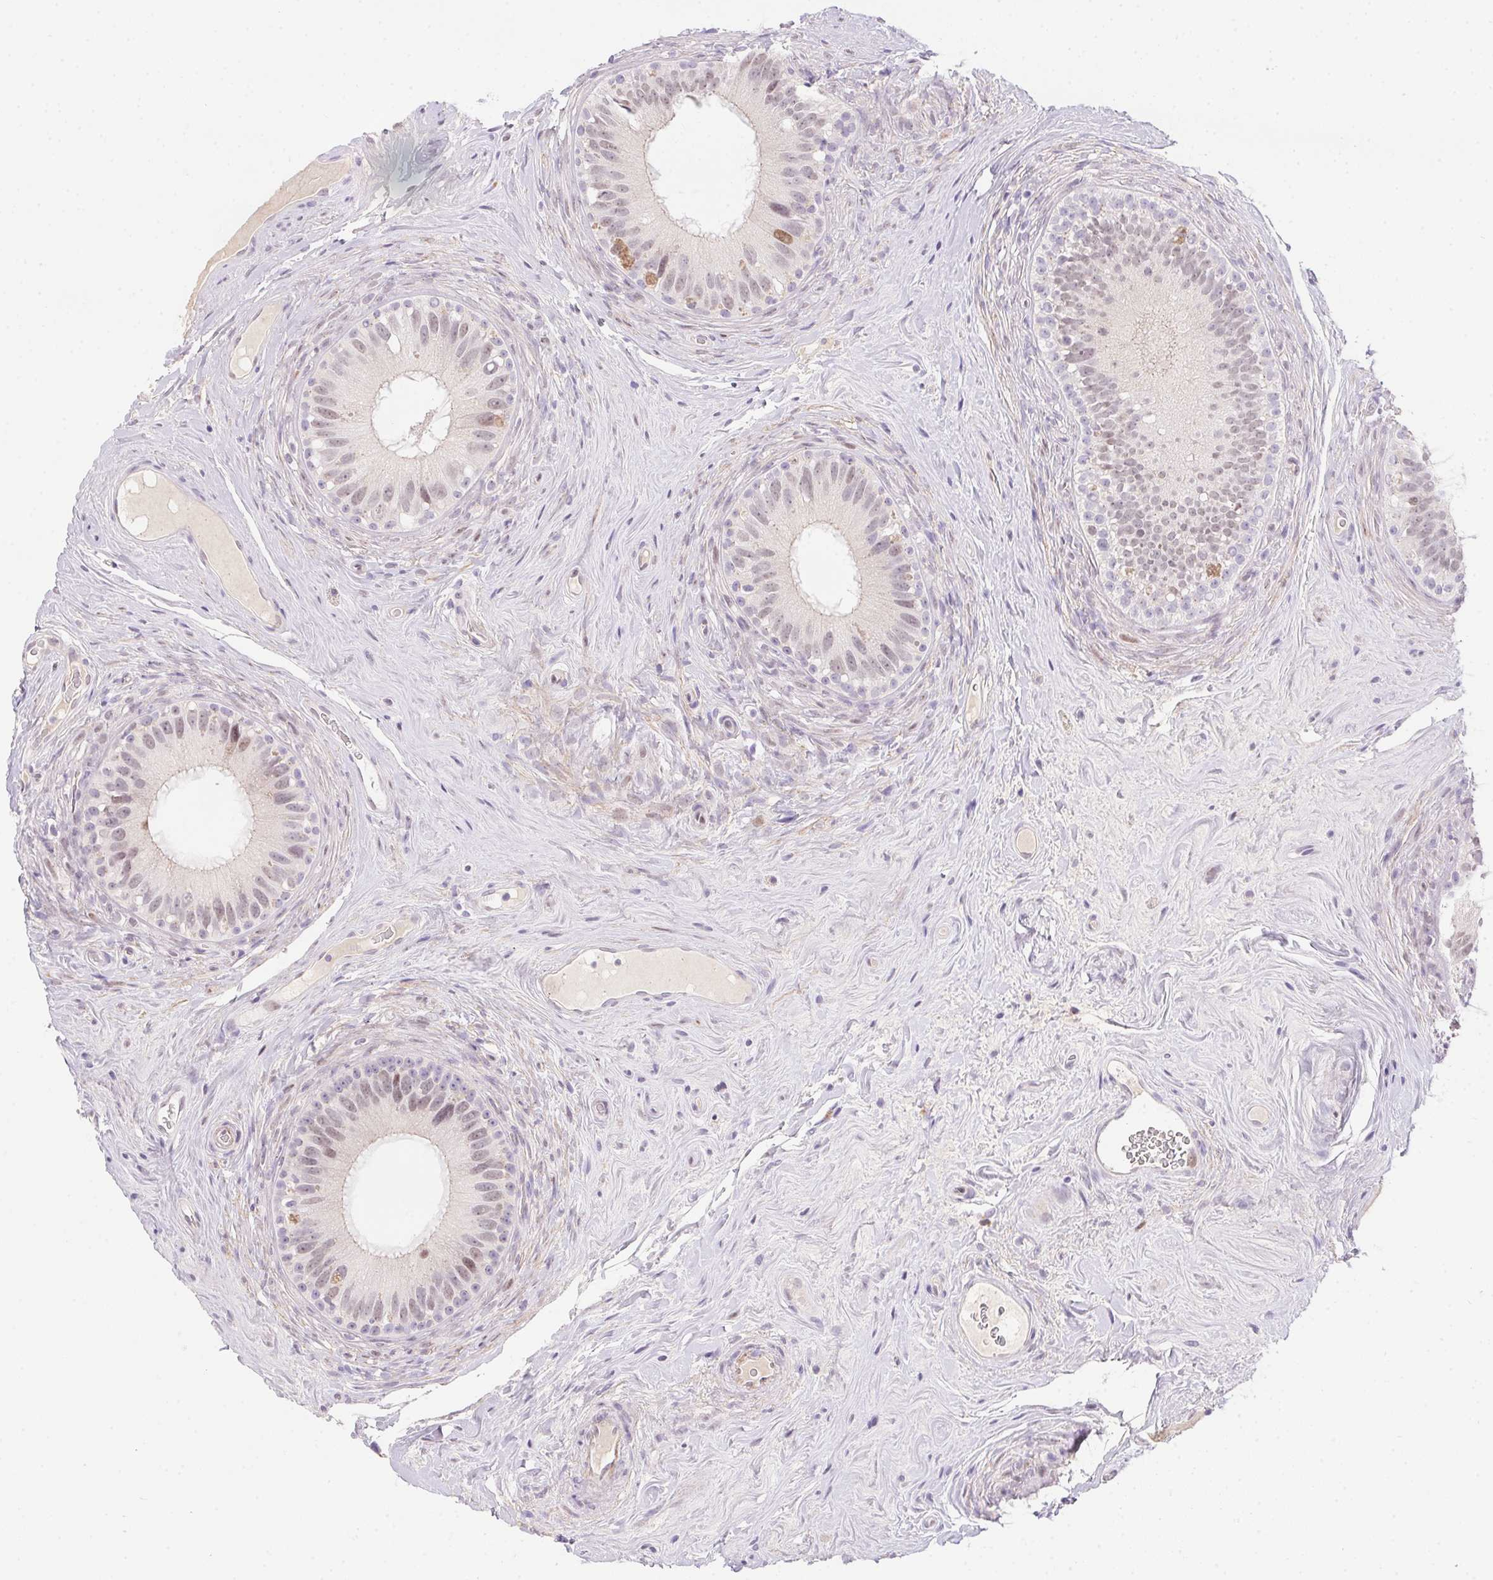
{"staining": {"intensity": "moderate", "quantity": "<25%", "location": "nuclear"}, "tissue": "epididymis", "cell_type": "Glandular cells", "image_type": "normal", "snomed": [{"axis": "morphology", "description": "Normal tissue, NOS"}, {"axis": "topography", "description": "Epididymis"}], "caption": "Epididymis stained for a protein (brown) reveals moderate nuclear positive staining in about <25% of glandular cells.", "gene": "SP9", "patient": {"sex": "male", "age": 59}}